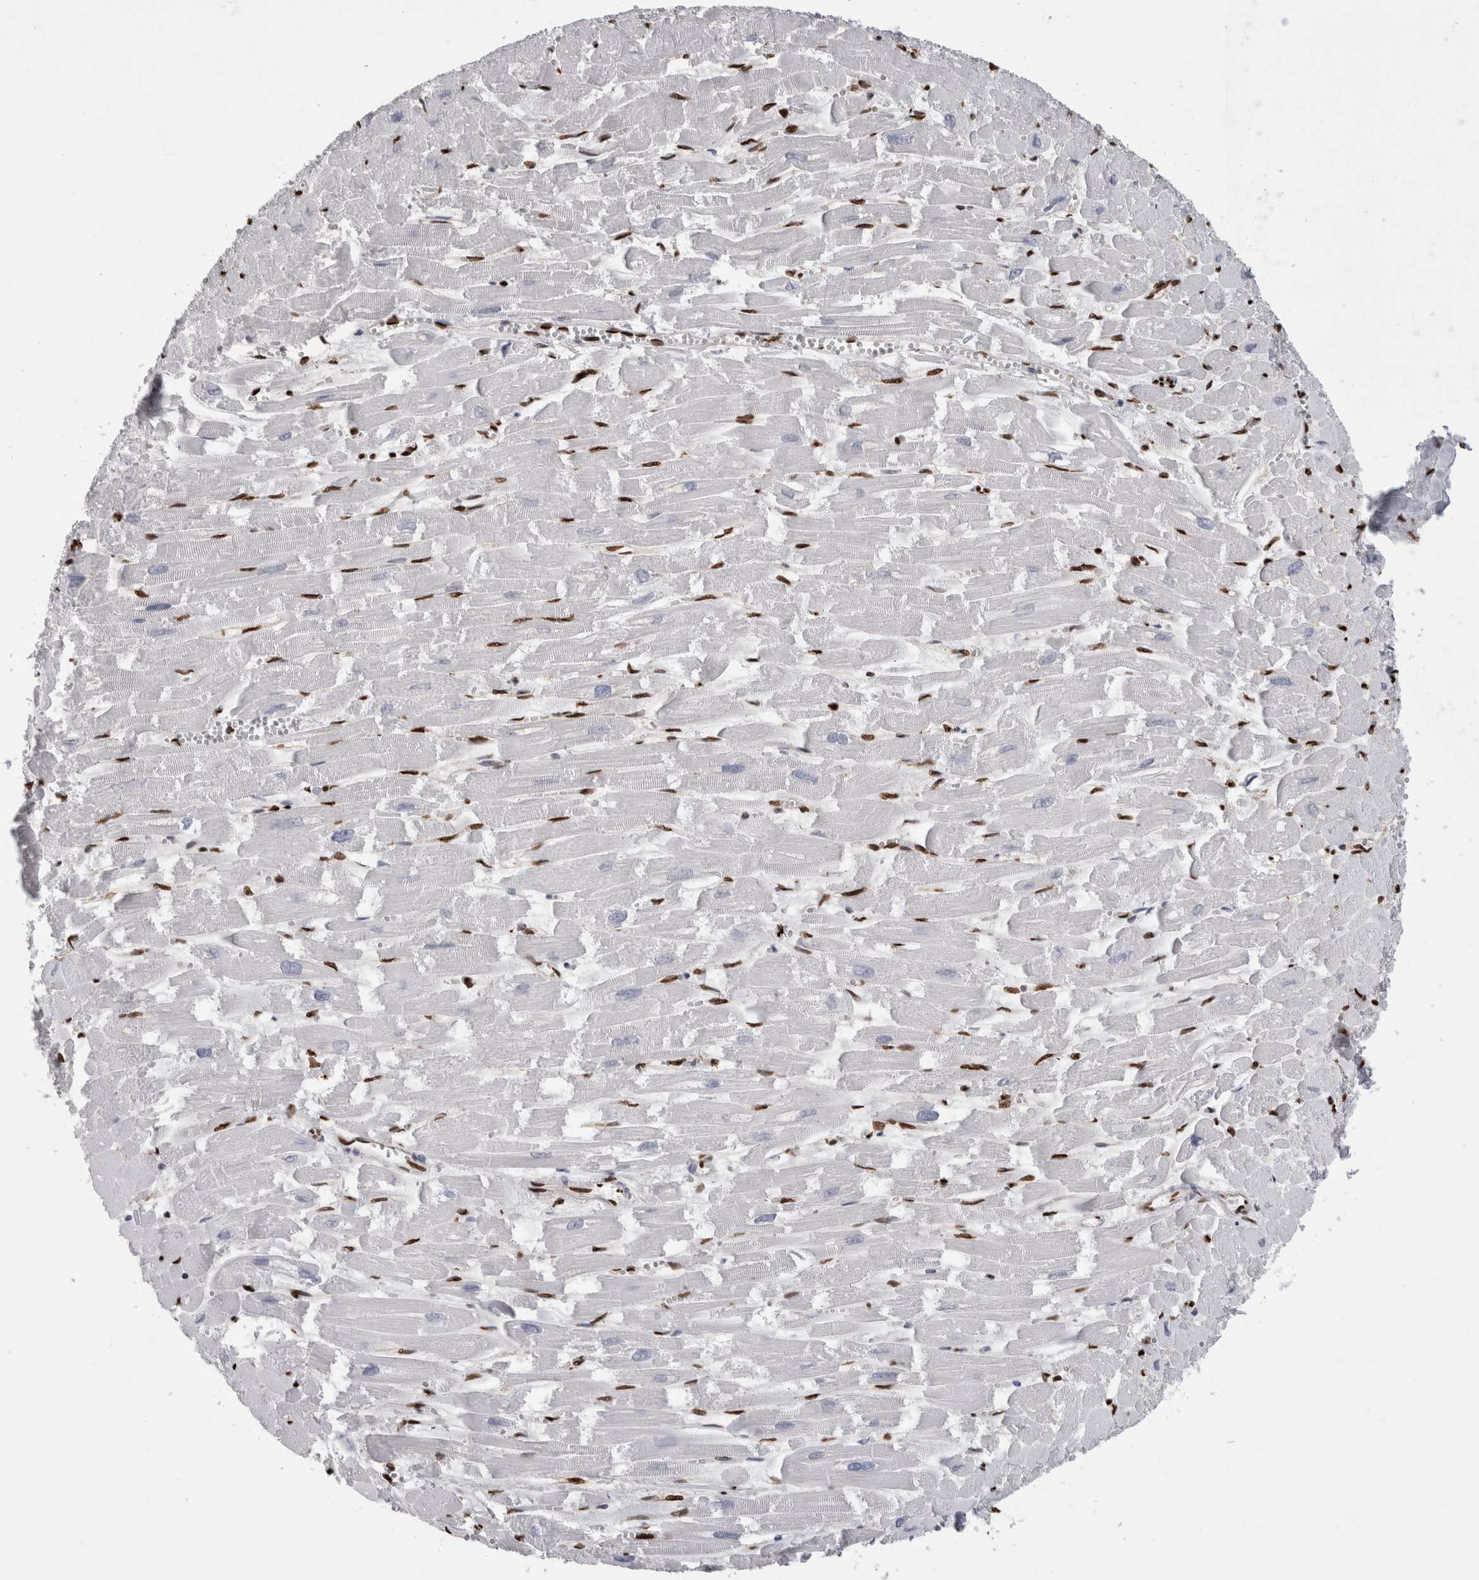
{"staining": {"intensity": "strong", "quantity": ">75%", "location": "nuclear"}, "tissue": "heart muscle", "cell_type": "Cardiomyocytes", "image_type": "normal", "snomed": [{"axis": "morphology", "description": "Normal tissue, NOS"}, {"axis": "topography", "description": "Heart"}], "caption": "Brown immunohistochemical staining in benign heart muscle reveals strong nuclear staining in about >75% of cardiomyocytes.", "gene": "ALPK3", "patient": {"sex": "male", "age": 54}}